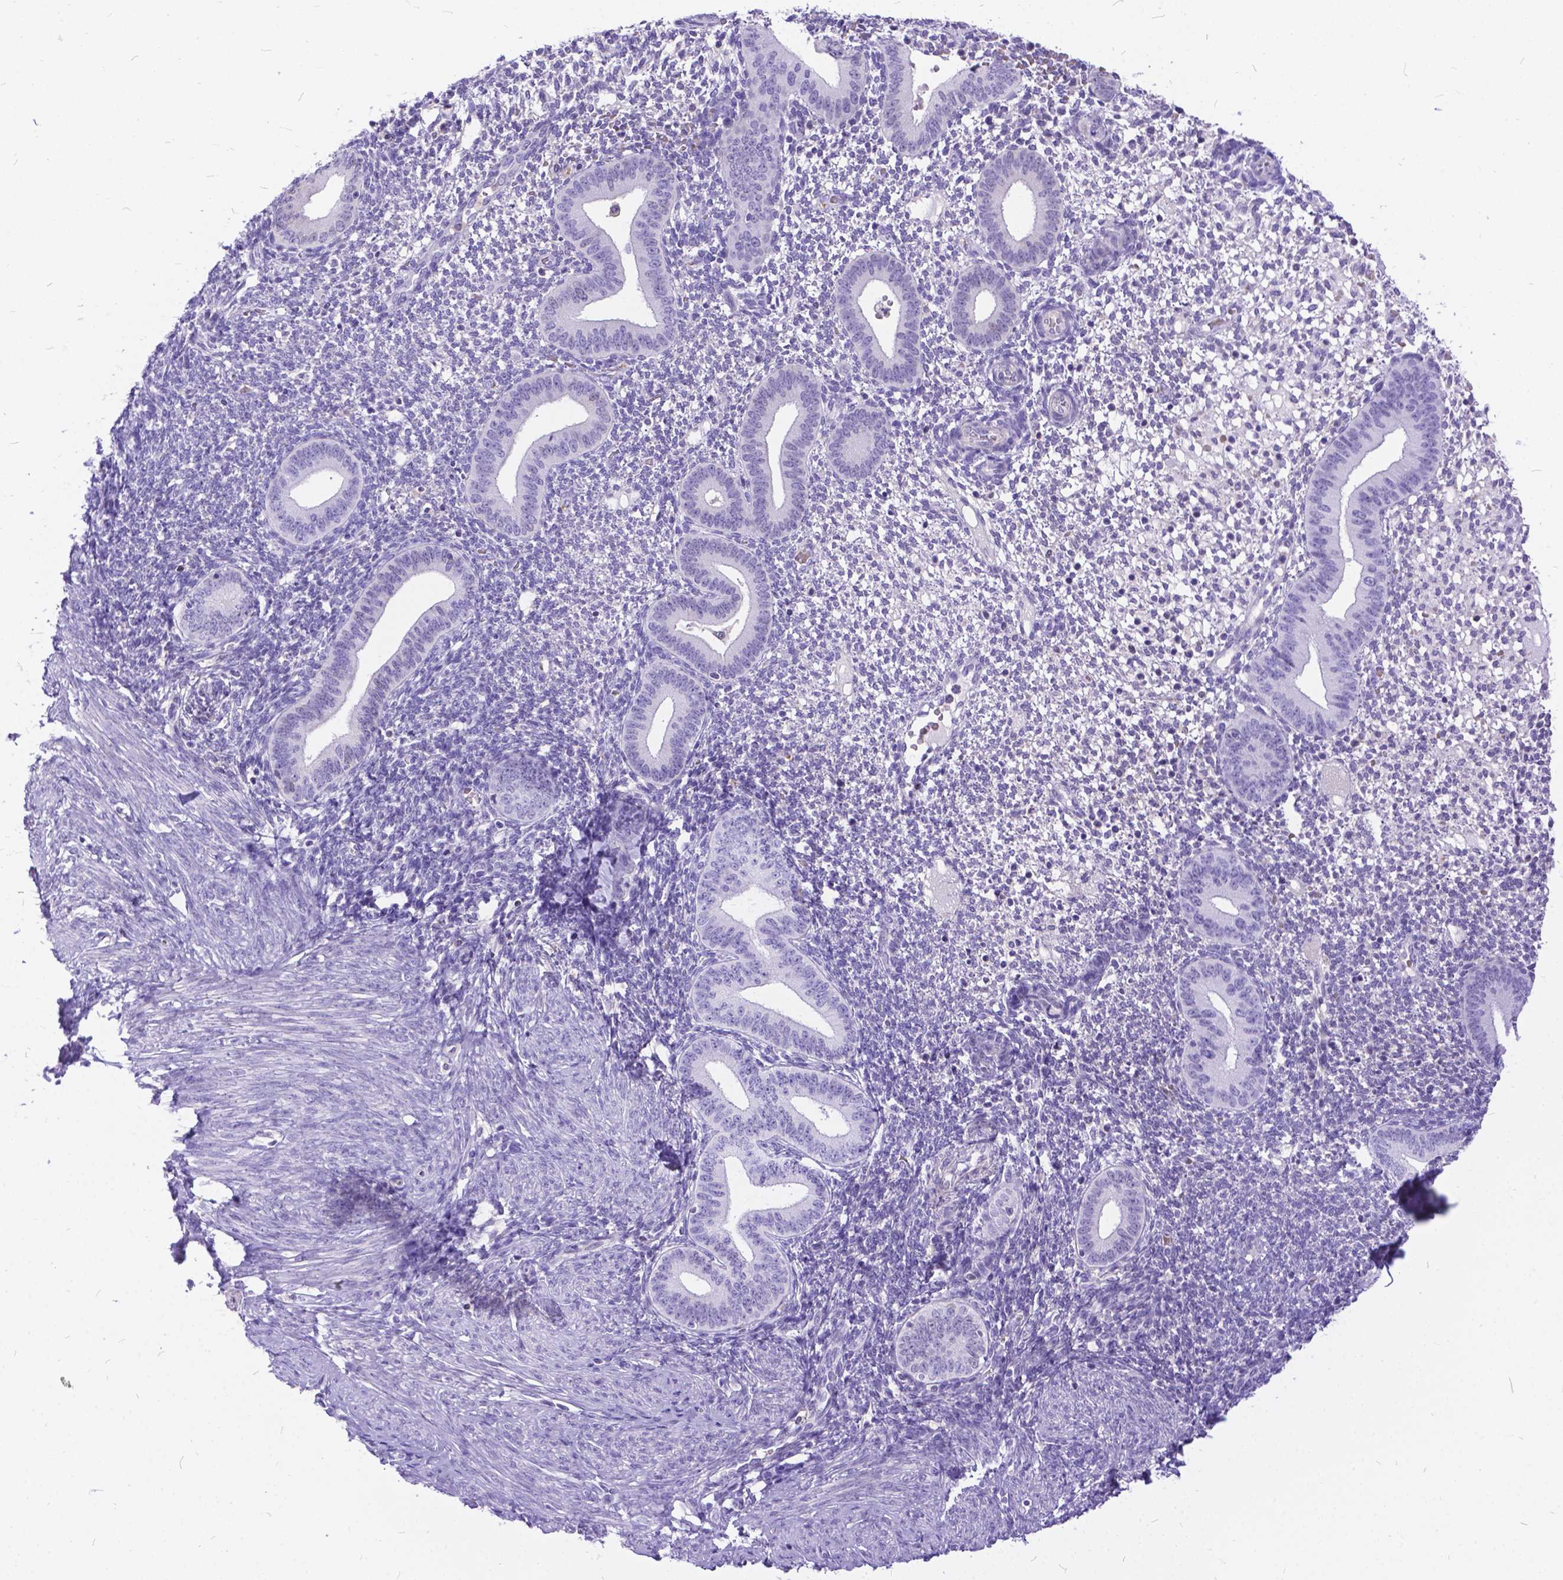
{"staining": {"intensity": "negative", "quantity": "none", "location": "none"}, "tissue": "endometrium", "cell_type": "Cells in endometrial stroma", "image_type": "normal", "snomed": [{"axis": "morphology", "description": "Normal tissue, NOS"}, {"axis": "topography", "description": "Endometrium"}], "caption": "This is a image of immunohistochemistry (IHC) staining of unremarkable endometrium, which shows no staining in cells in endometrial stroma.", "gene": "TMEM169", "patient": {"sex": "female", "age": 40}}